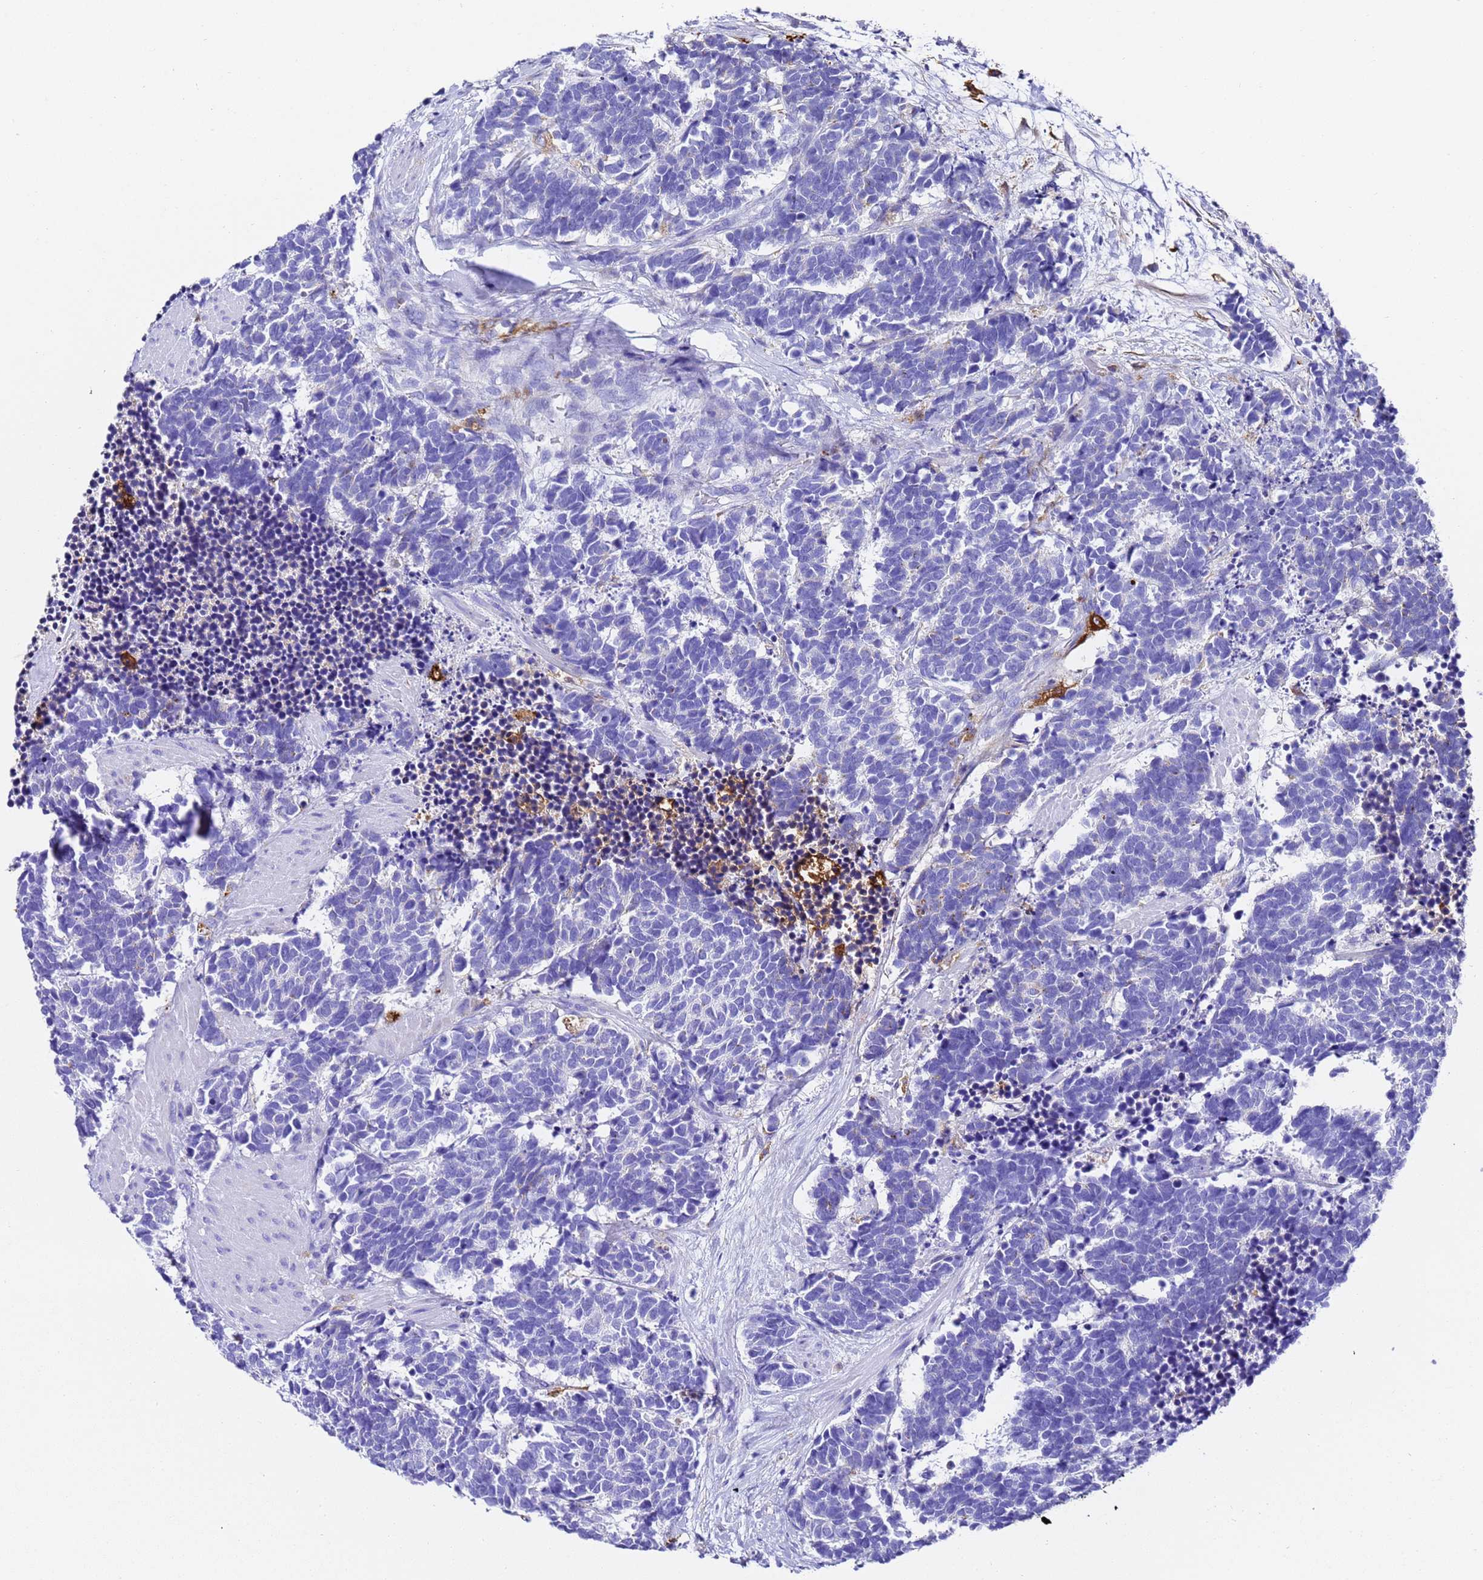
{"staining": {"intensity": "negative", "quantity": "none", "location": "none"}, "tissue": "carcinoid", "cell_type": "Tumor cells", "image_type": "cancer", "snomed": [{"axis": "morphology", "description": "Carcinoma, NOS"}, {"axis": "morphology", "description": "Carcinoid, malignant, NOS"}, {"axis": "topography", "description": "Prostate"}], "caption": "This is an immunohistochemistry (IHC) histopathology image of carcinoid. There is no staining in tumor cells.", "gene": "FTL", "patient": {"sex": "male", "age": 57}}